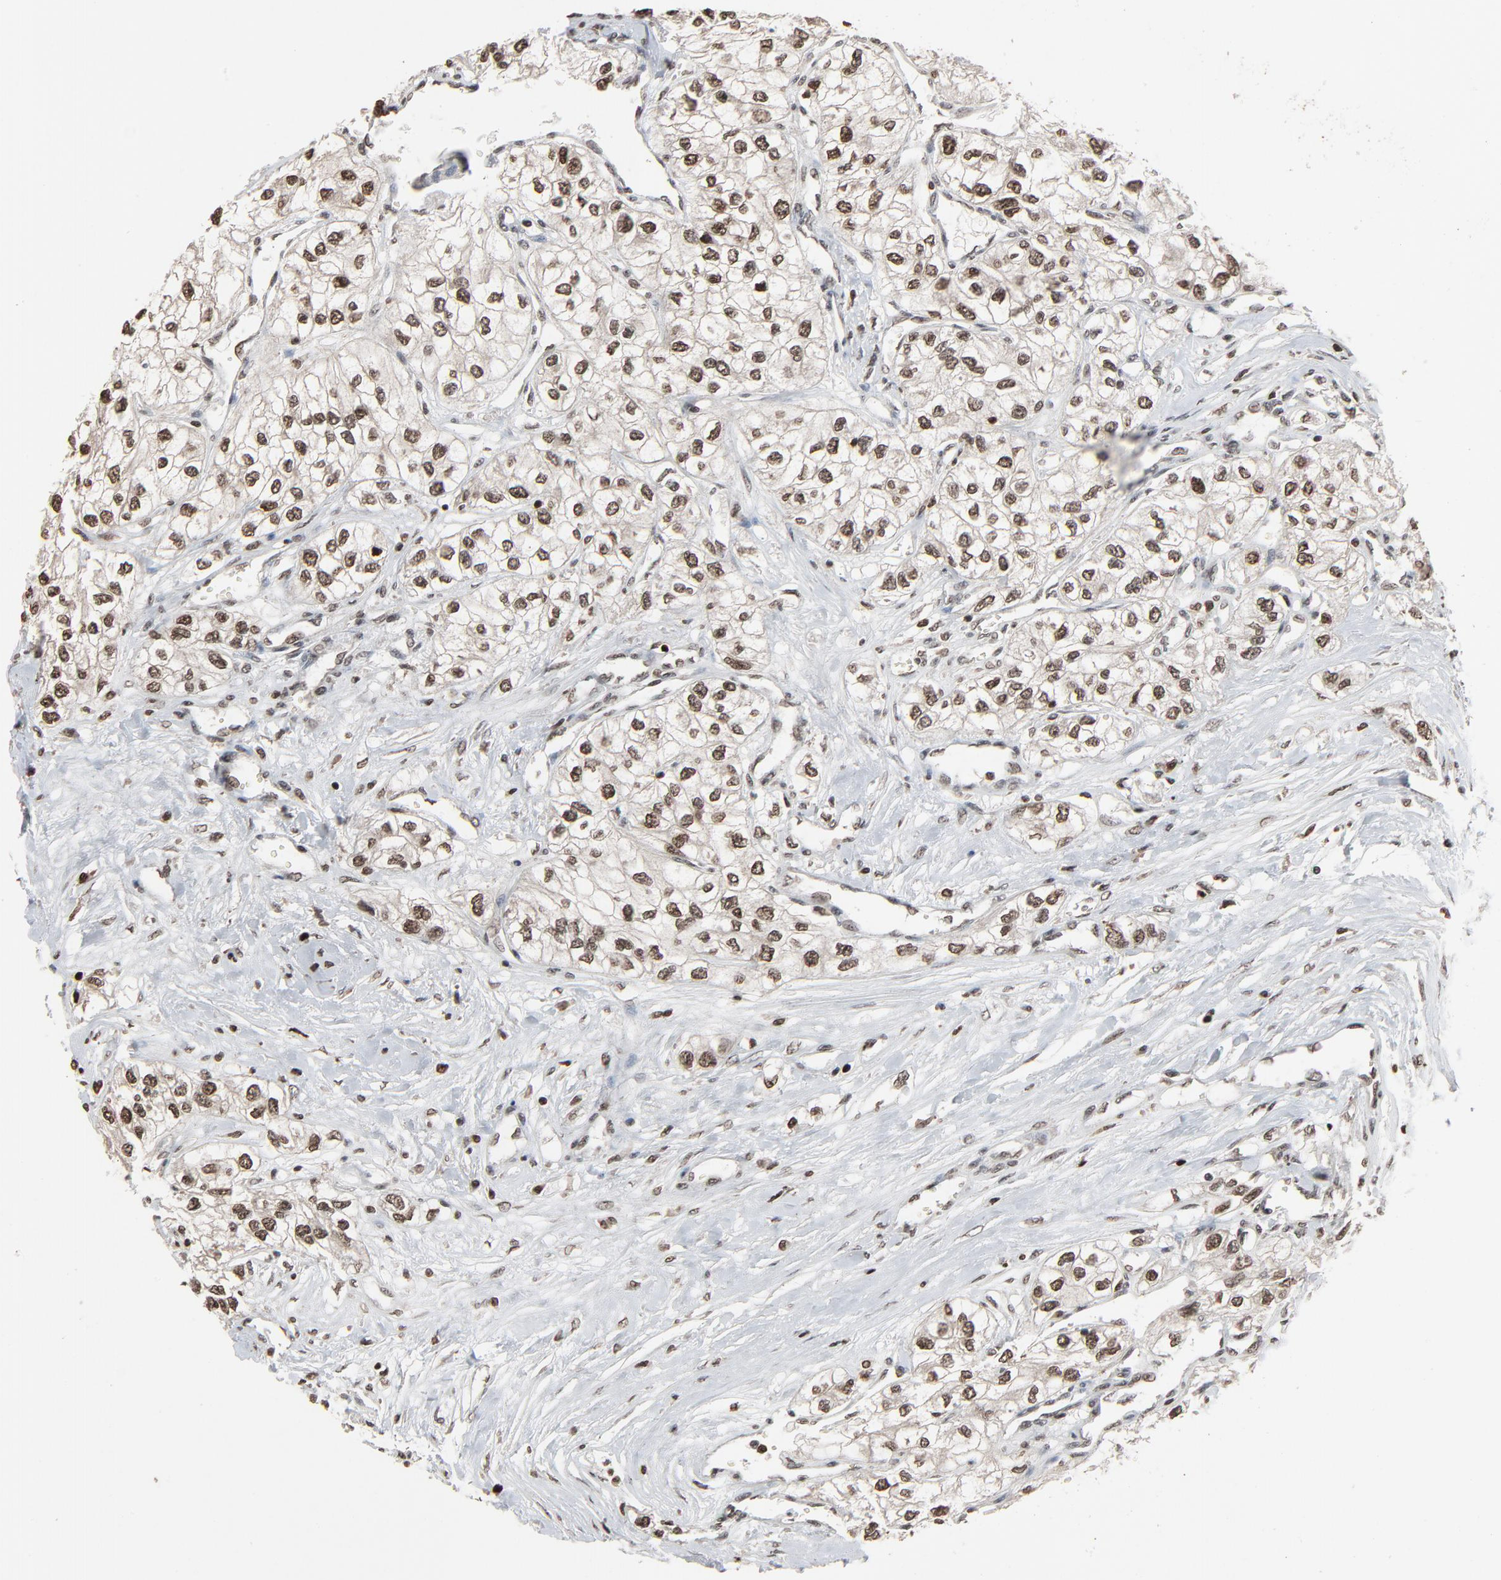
{"staining": {"intensity": "moderate", "quantity": ">75%", "location": "nuclear"}, "tissue": "renal cancer", "cell_type": "Tumor cells", "image_type": "cancer", "snomed": [{"axis": "morphology", "description": "Adenocarcinoma, NOS"}, {"axis": "topography", "description": "Kidney"}], "caption": "Immunohistochemical staining of human renal cancer (adenocarcinoma) shows medium levels of moderate nuclear staining in about >75% of tumor cells. (Brightfield microscopy of DAB IHC at high magnification).", "gene": "RPS6KA3", "patient": {"sex": "male", "age": 57}}